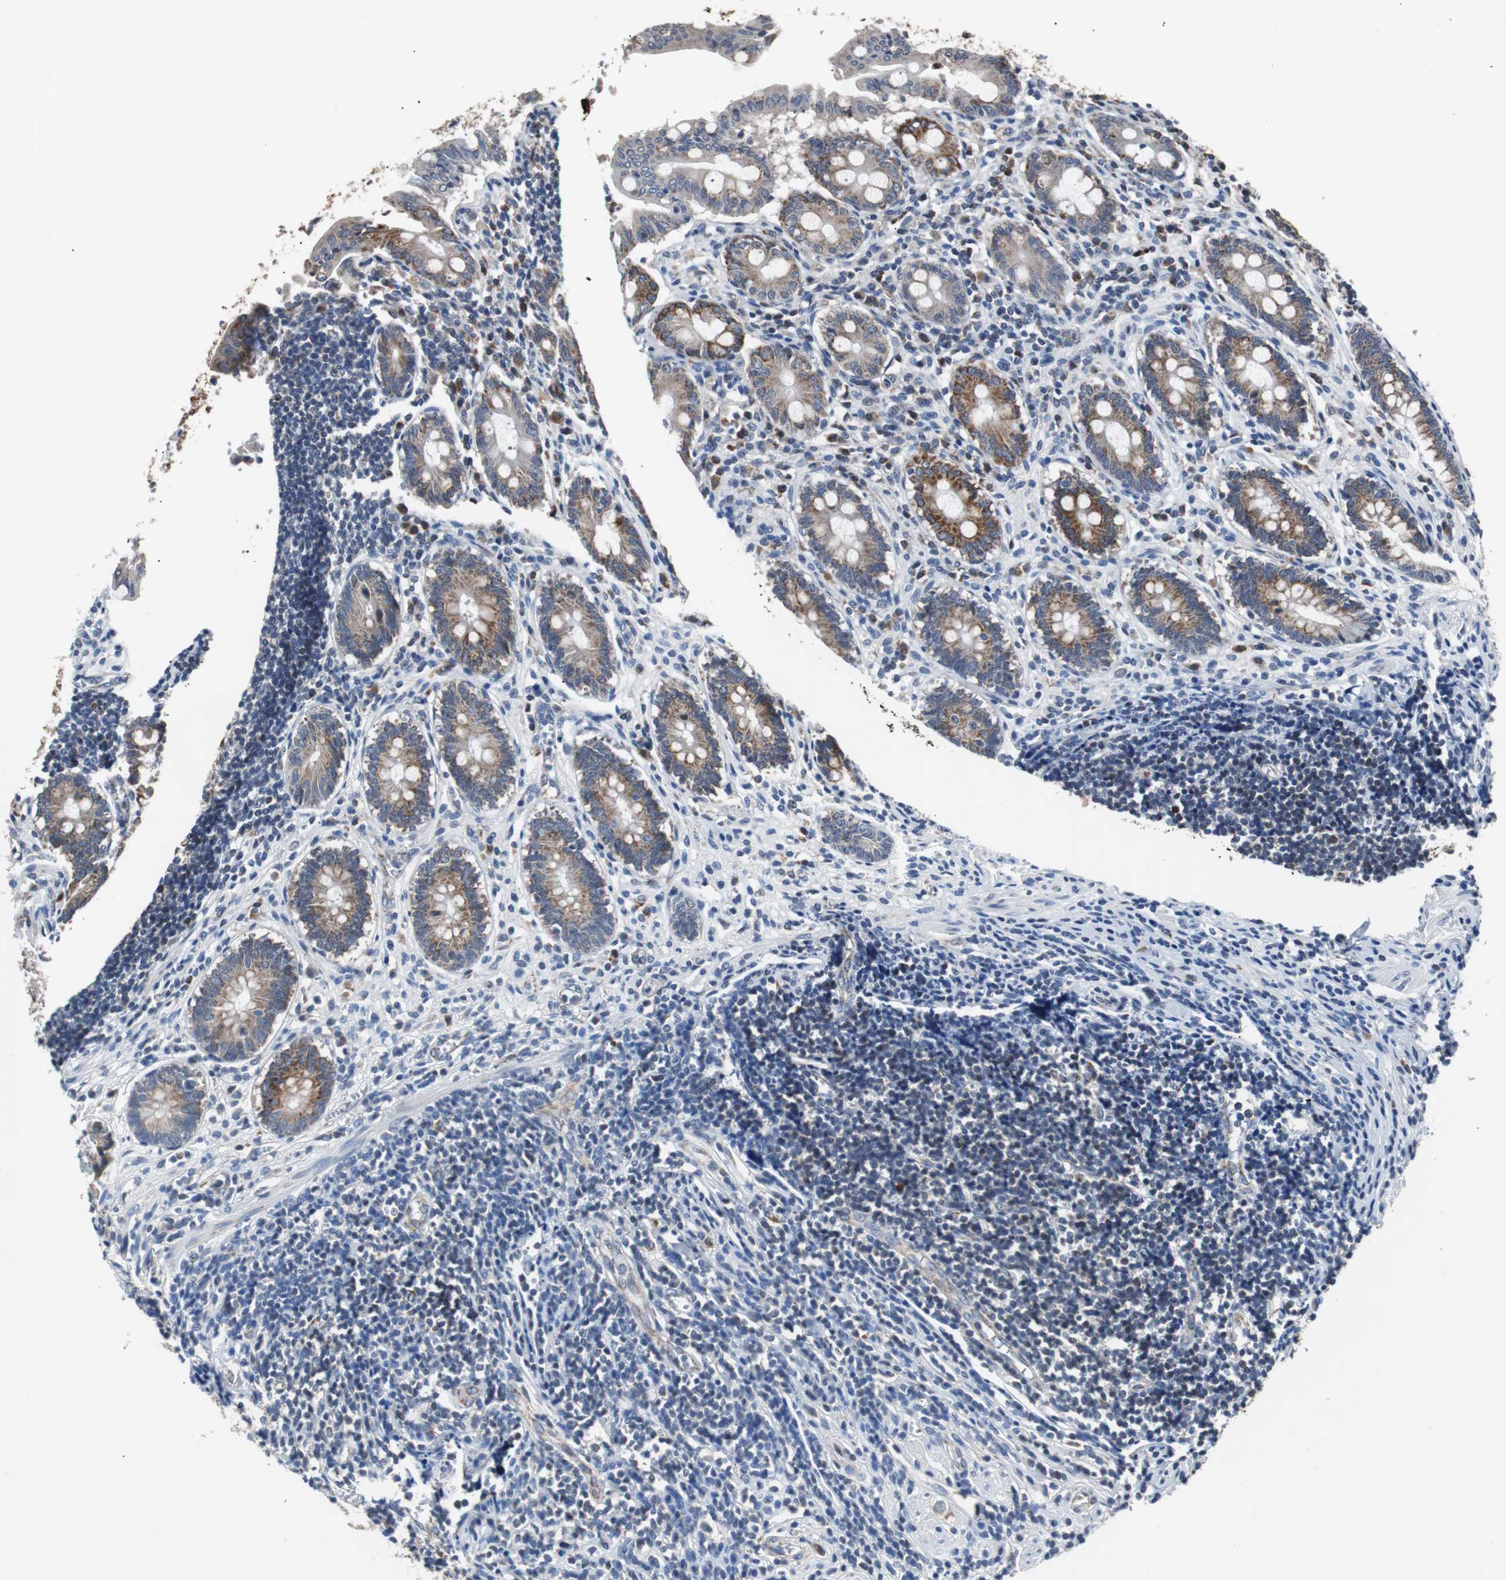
{"staining": {"intensity": "moderate", "quantity": "25%-75%", "location": "cytoplasmic/membranous"}, "tissue": "appendix", "cell_type": "Glandular cells", "image_type": "normal", "snomed": [{"axis": "morphology", "description": "Normal tissue, NOS"}, {"axis": "topography", "description": "Appendix"}], "caption": "About 25%-75% of glandular cells in benign human appendix show moderate cytoplasmic/membranous protein positivity as visualized by brown immunohistochemical staining.", "gene": "PITRM1", "patient": {"sex": "female", "age": 50}}